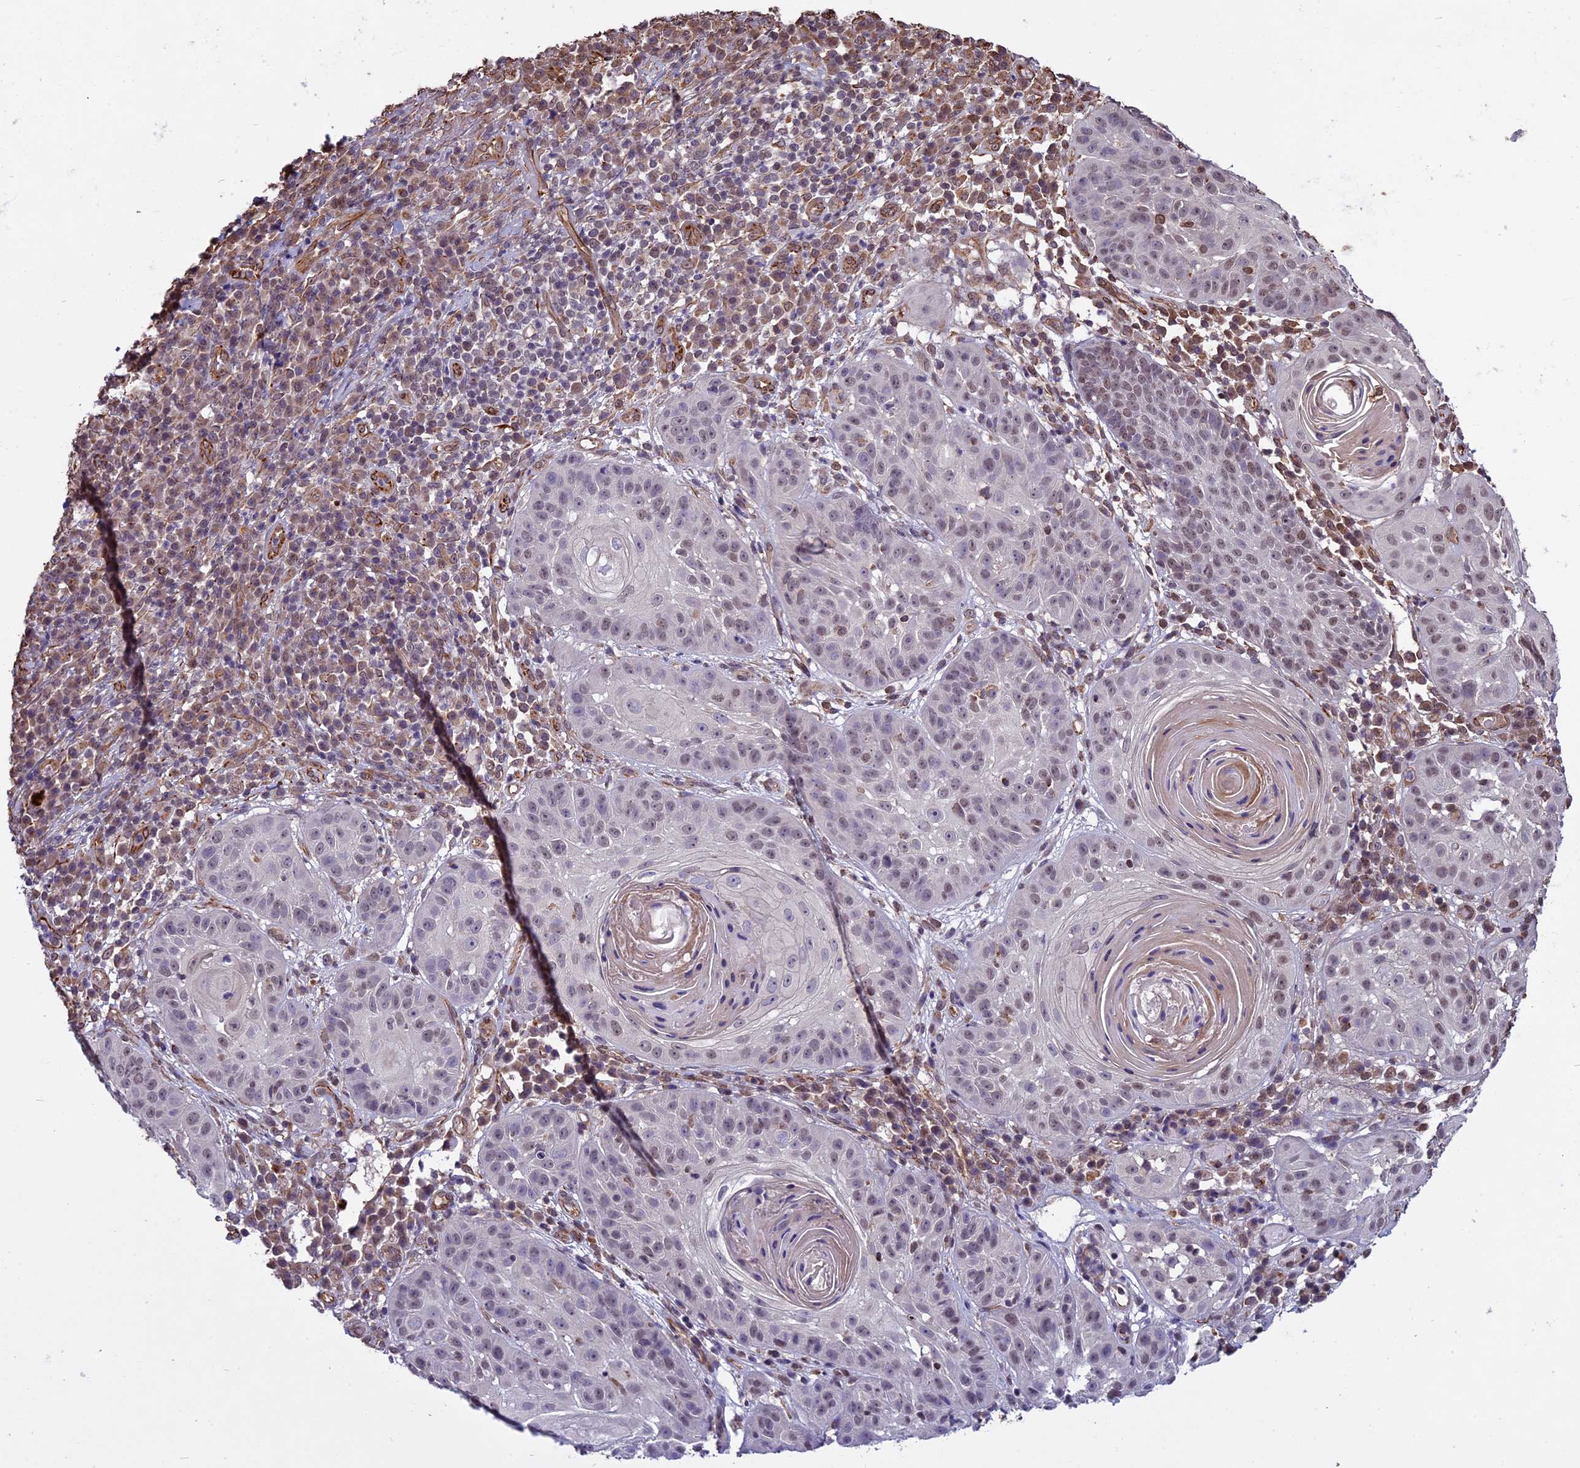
{"staining": {"intensity": "moderate", "quantity": "25%-75%", "location": "nuclear"}, "tissue": "skin cancer", "cell_type": "Tumor cells", "image_type": "cancer", "snomed": [{"axis": "morphology", "description": "Normal tissue, NOS"}, {"axis": "morphology", "description": "Basal cell carcinoma"}, {"axis": "topography", "description": "Skin"}], "caption": "A micrograph showing moderate nuclear expression in approximately 25%-75% of tumor cells in skin cancer, as visualized by brown immunohistochemical staining.", "gene": "C3orf70", "patient": {"sex": "male", "age": 93}}